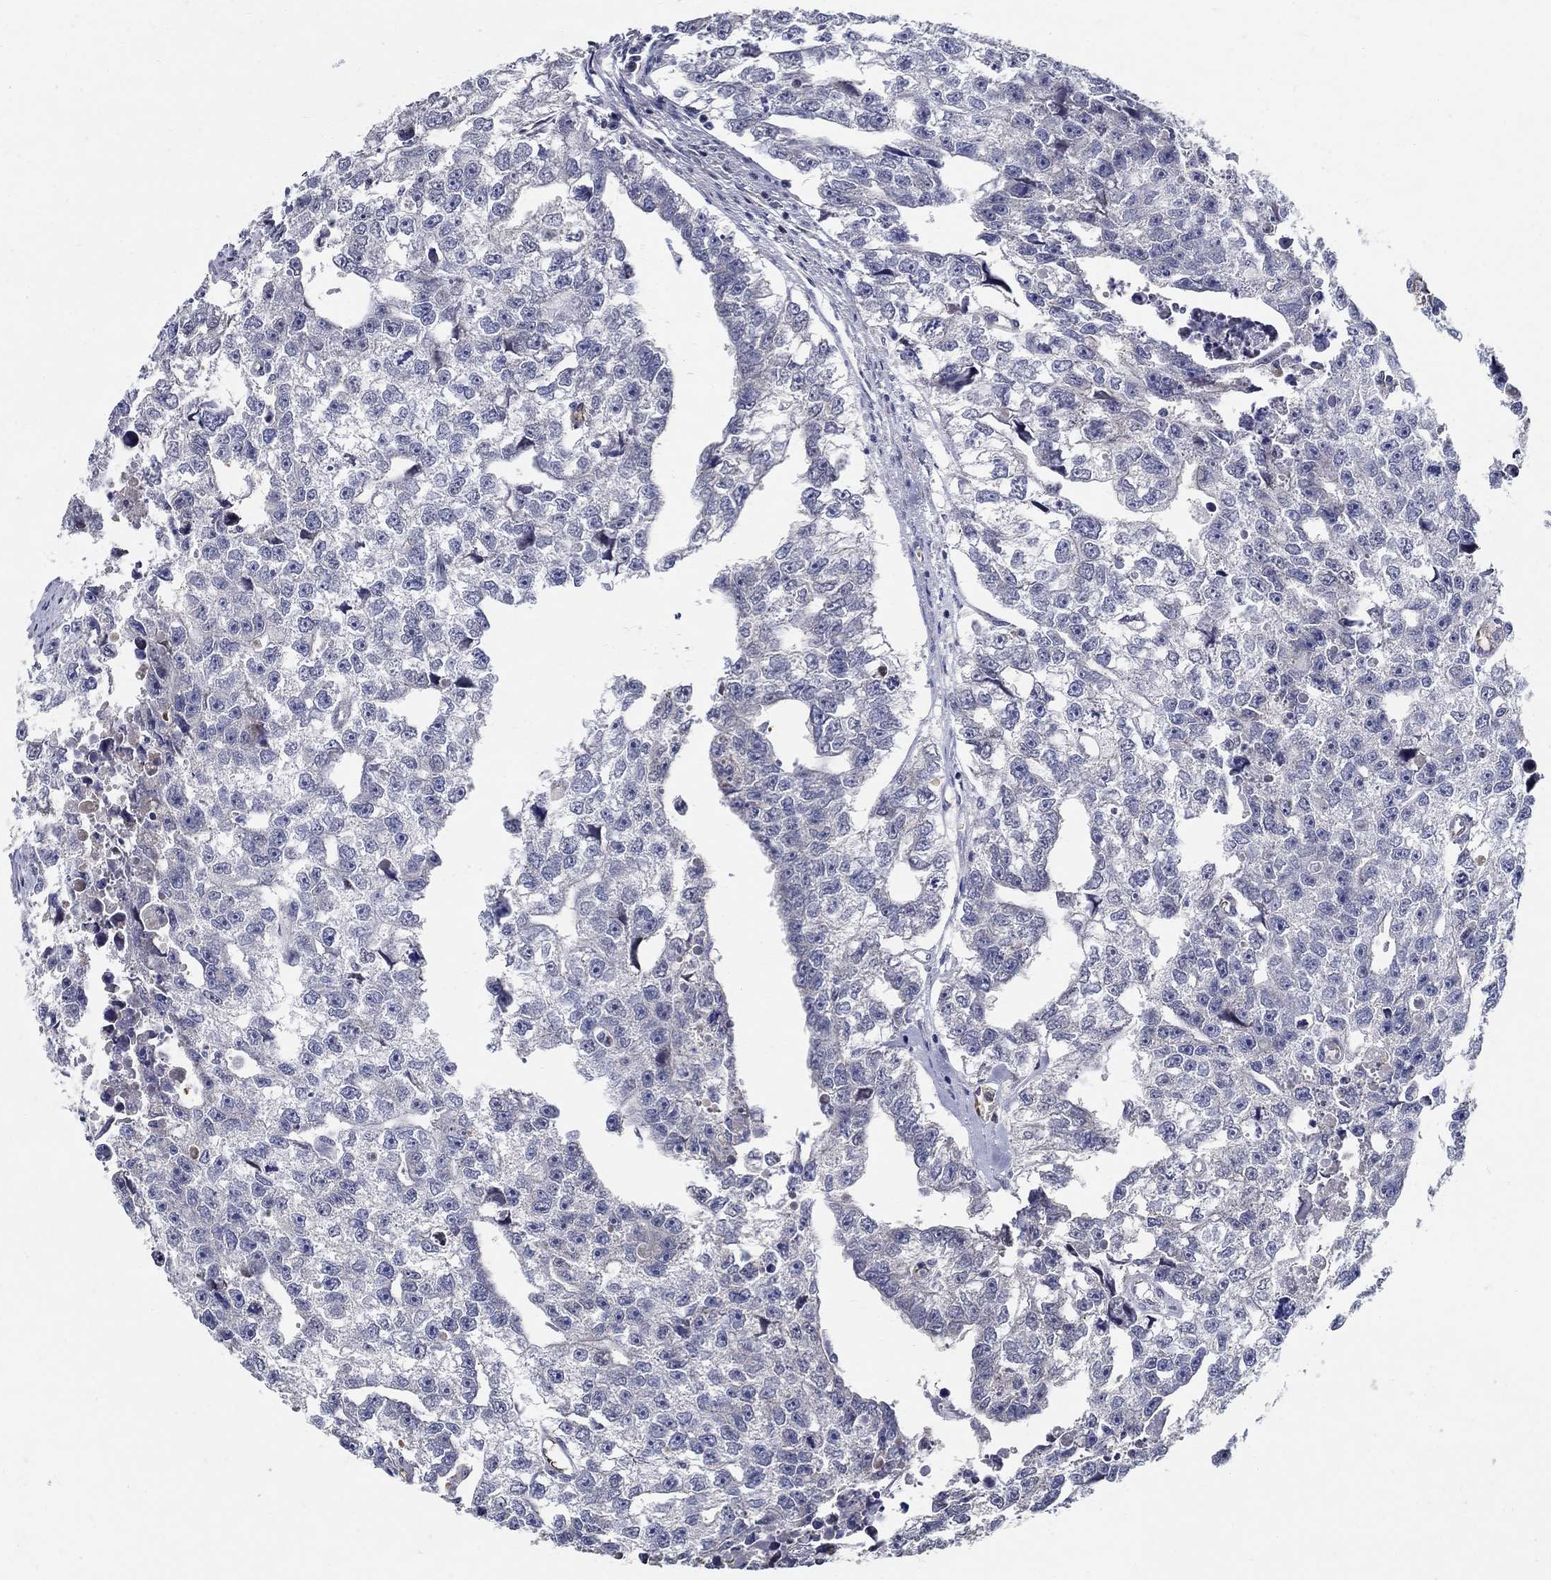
{"staining": {"intensity": "negative", "quantity": "none", "location": "none"}, "tissue": "testis cancer", "cell_type": "Tumor cells", "image_type": "cancer", "snomed": [{"axis": "morphology", "description": "Carcinoma, Embryonal, NOS"}, {"axis": "morphology", "description": "Teratoma, malignant, NOS"}, {"axis": "topography", "description": "Testis"}], "caption": "This is an immunohistochemistry (IHC) micrograph of human testis cancer (embryonal carcinoma). There is no positivity in tumor cells.", "gene": "C16orf46", "patient": {"sex": "male", "age": 44}}